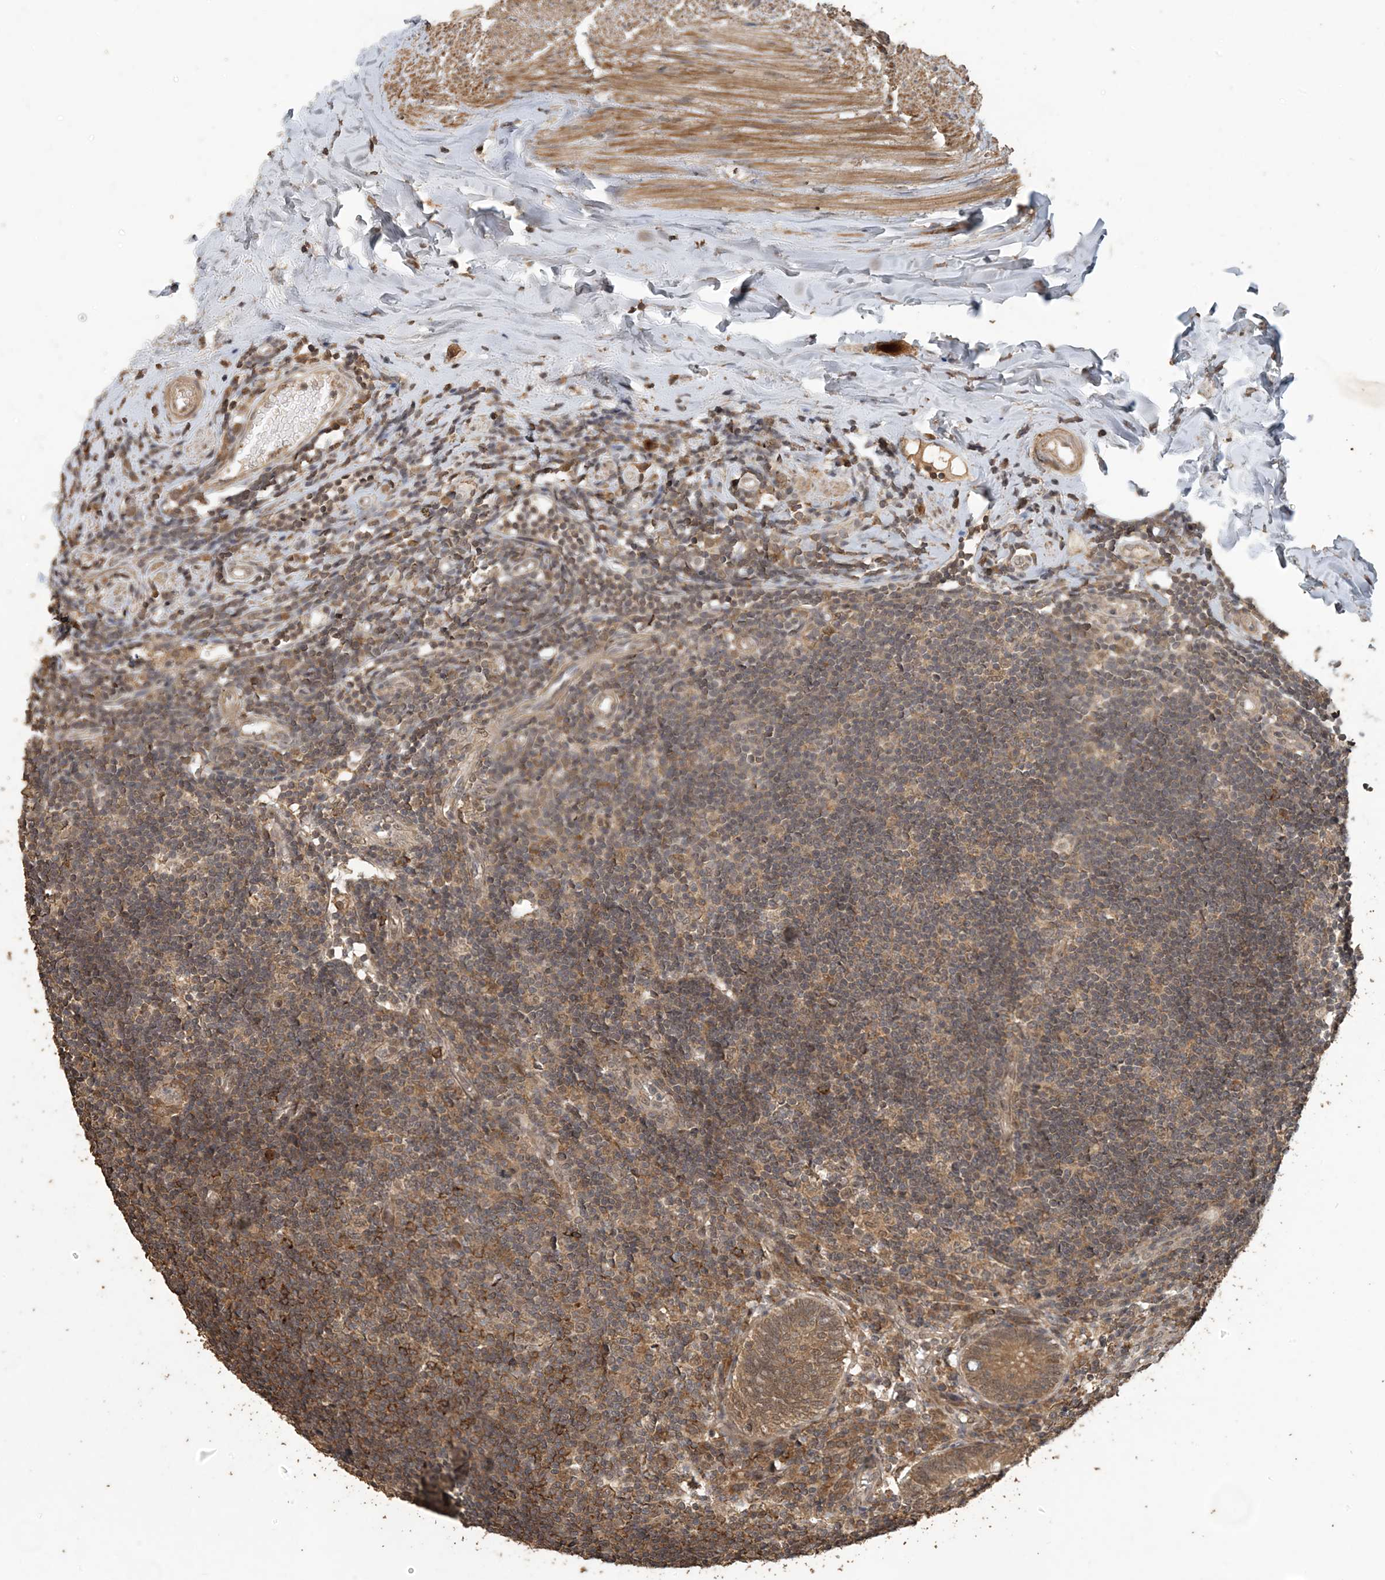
{"staining": {"intensity": "moderate", "quantity": ">75%", "location": "cytoplasmic/membranous"}, "tissue": "appendix", "cell_type": "Glandular cells", "image_type": "normal", "snomed": [{"axis": "morphology", "description": "Normal tissue, NOS"}, {"axis": "topography", "description": "Appendix"}], "caption": "A high-resolution histopathology image shows immunohistochemistry (IHC) staining of benign appendix, which demonstrates moderate cytoplasmic/membranous expression in about >75% of glandular cells. (Stains: DAB in brown, nuclei in blue, Microscopy: brightfield microscopy at high magnification).", "gene": "ZC3H12A", "patient": {"sex": "female", "age": 54}}